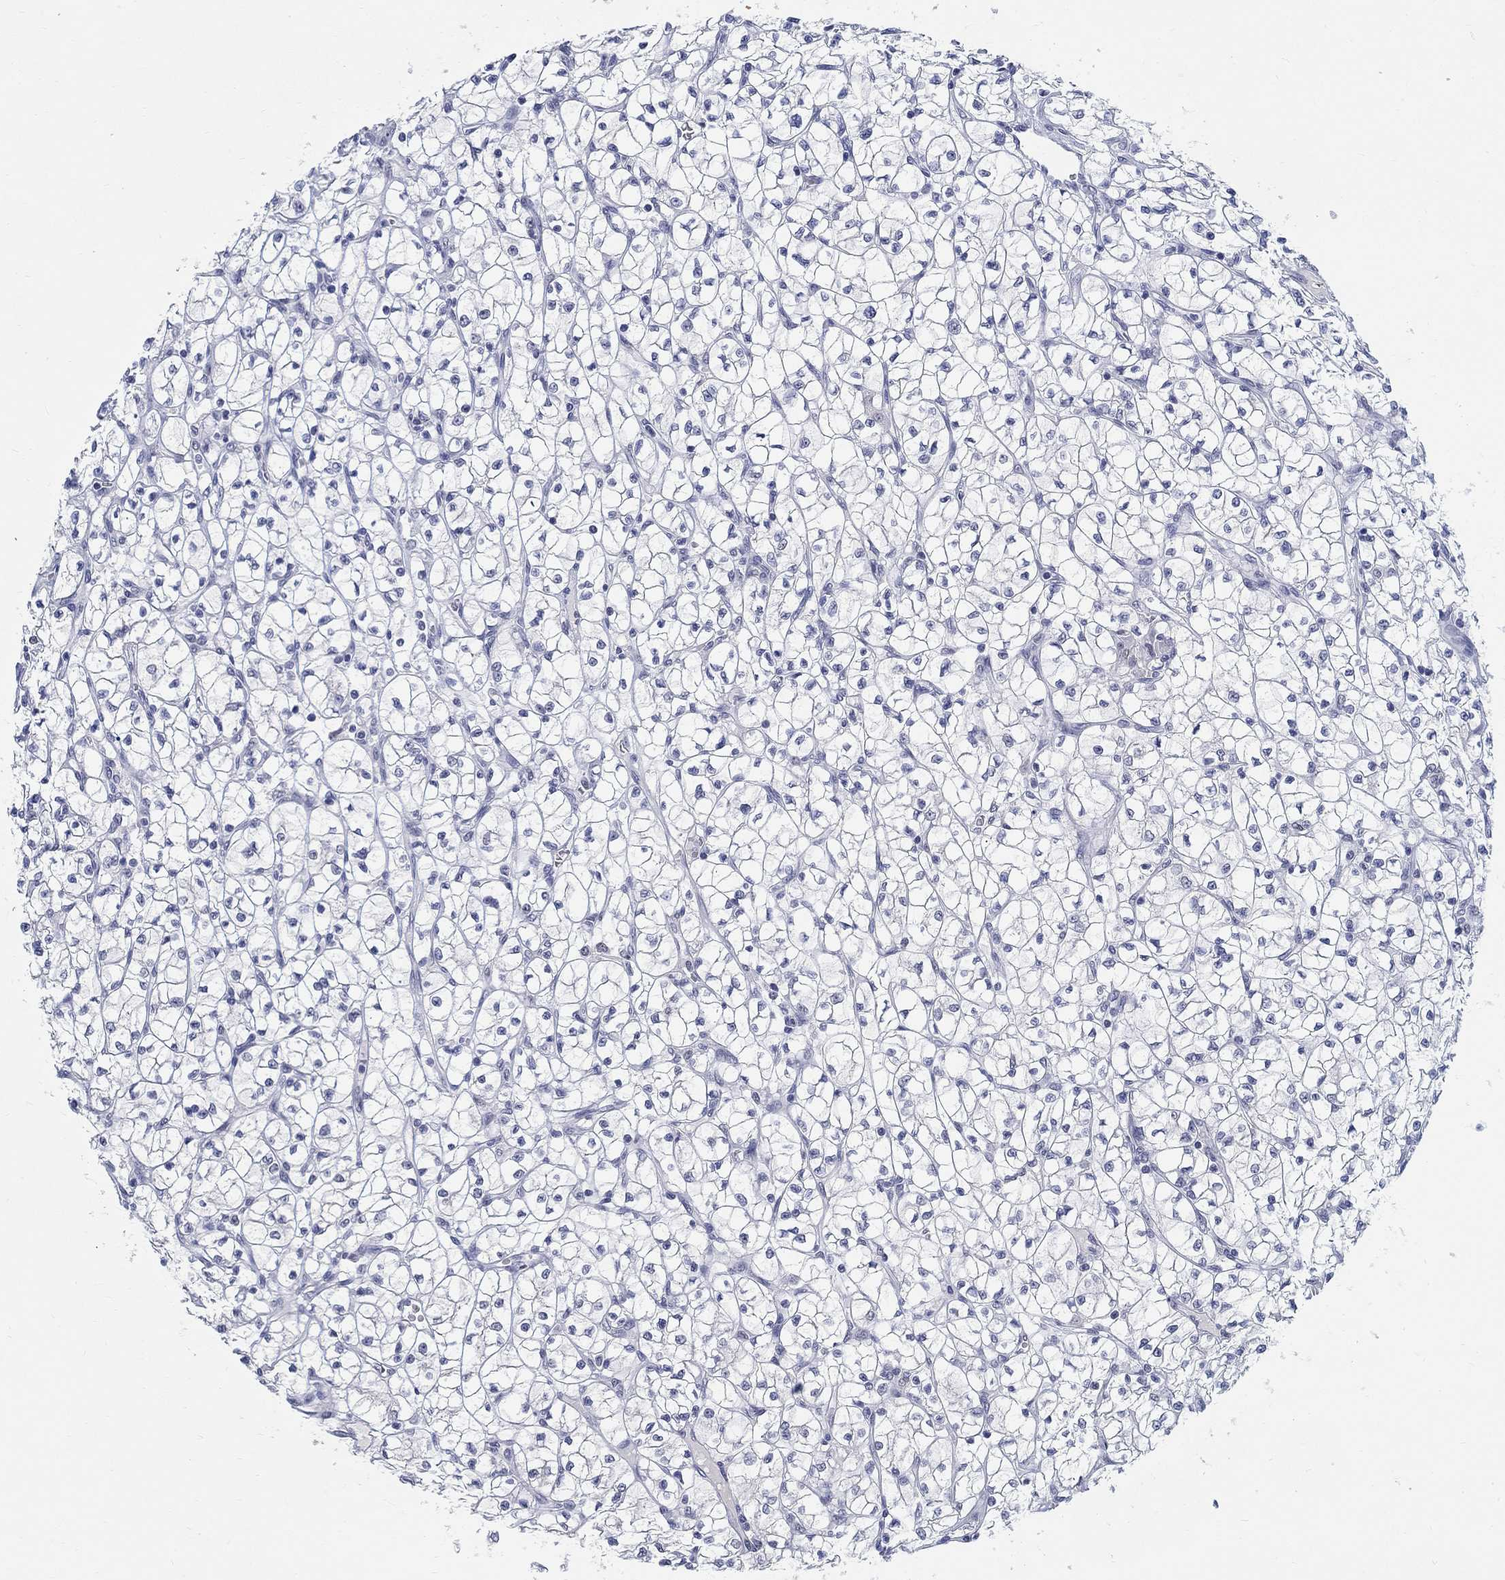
{"staining": {"intensity": "negative", "quantity": "none", "location": "none"}, "tissue": "renal cancer", "cell_type": "Tumor cells", "image_type": "cancer", "snomed": [{"axis": "morphology", "description": "Adenocarcinoma, NOS"}, {"axis": "topography", "description": "Kidney"}], "caption": "Tumor cells show no significant protein staining in adenocarcinoma (renal). (DAB immunohistochemistry, high magnification).", "gene": "ANKS1B", "patient": {"sex": "female", "age": 64}}